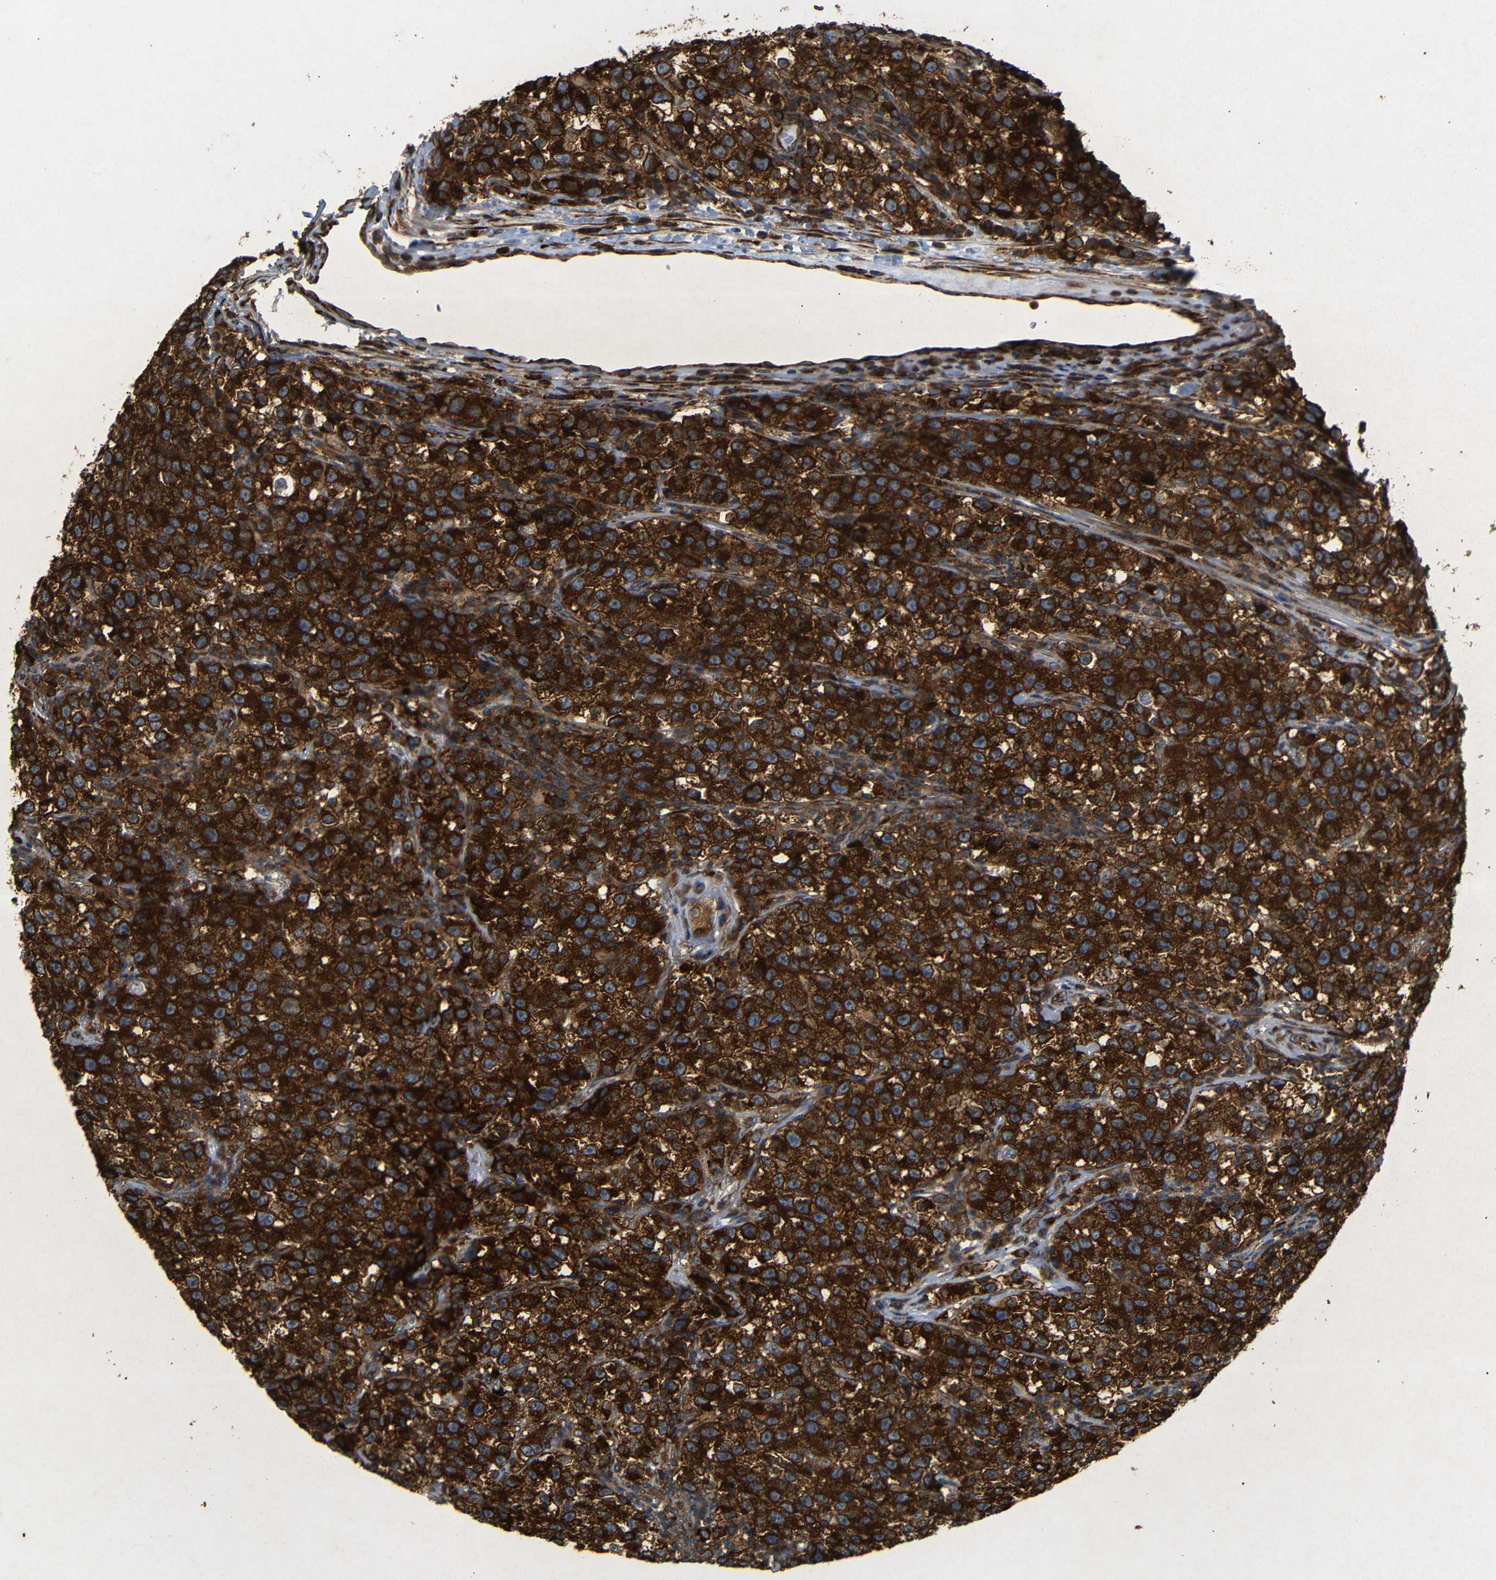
{"staining": {"intensity": "strong", "quantity": ">75%", "location": "cytoplasmic/membranous"}, "tissue": "testis cancer", "cell_type": "Tumor cells", "image_type": "cancer", "snomed": [{"axis": "morphology", "description": "Seminoma, NOS"}, {"axis": "topography", "description": "Testis"}], "caption": "Immunohistochemistry (IHC) of human testis seminoma reveals high levels of strong cytoplasmic/membranous positivity in about >75% of tumor cells.", "gene": "BTF3", "patient": {"sex": "male", "age": 22}}